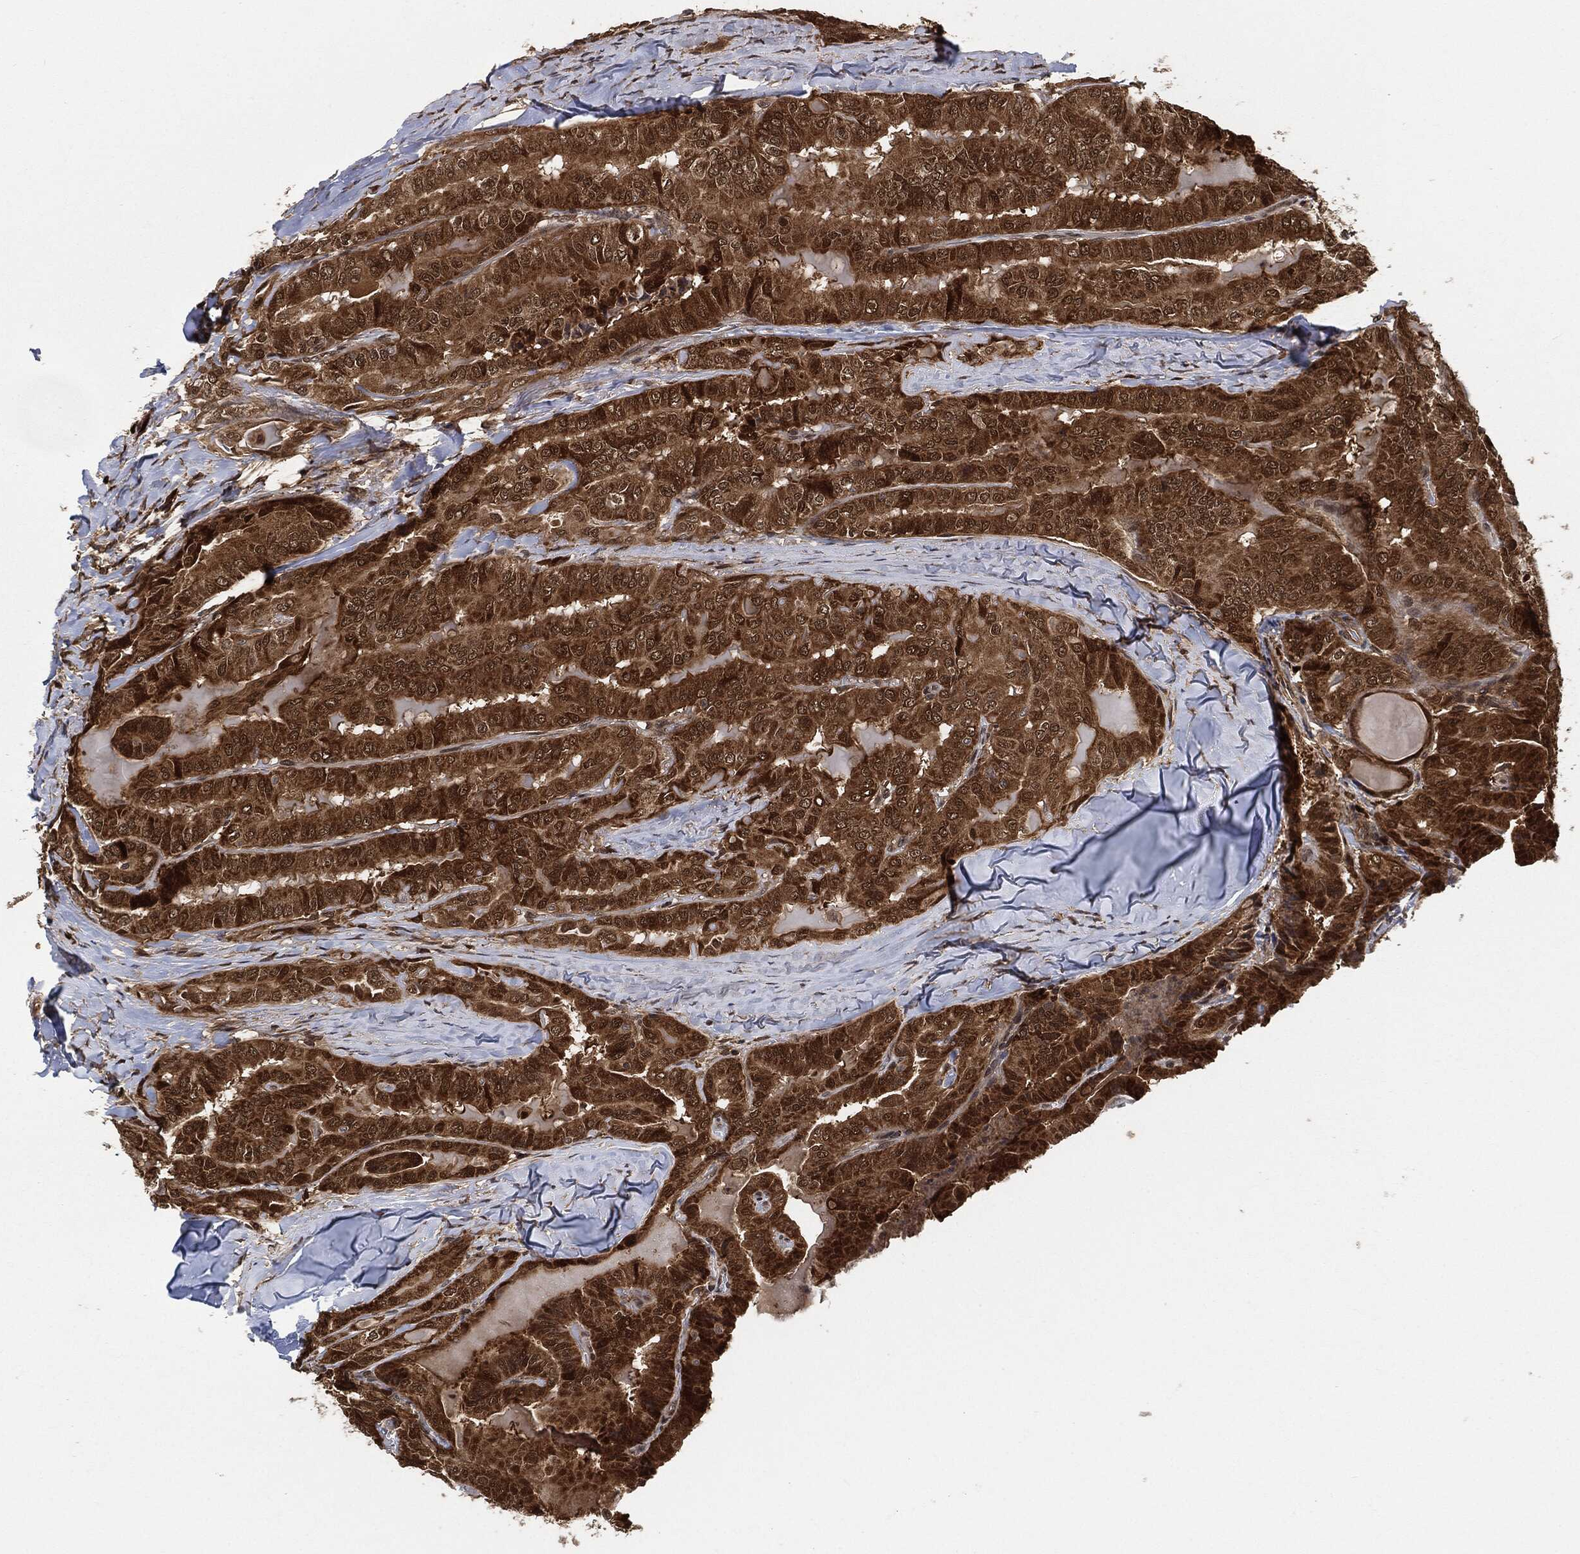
{"staining": {"intensity": "moderate", "quantity": ">75%", "location": "cytoplasmic/membranous,nuclear"}, "tissue": "thyroid cancer", "cell_type": "Tumor cells", "image_type": "cancer", "snomed": [{"axis": "morphology", "description": "Papillary adenocarcinoma, NOS"}, {"axis": "topography", "description": "Thyroid gland"}], "caption": "The immunohistochemical stain shows moderate cytoplasmic/membranous and nuclear expression in tumor cells of papillary adenocarcinoma (thyroid) tissue.", "gene": "CUTA", "patient": {"sex": "female", "age": 68}}